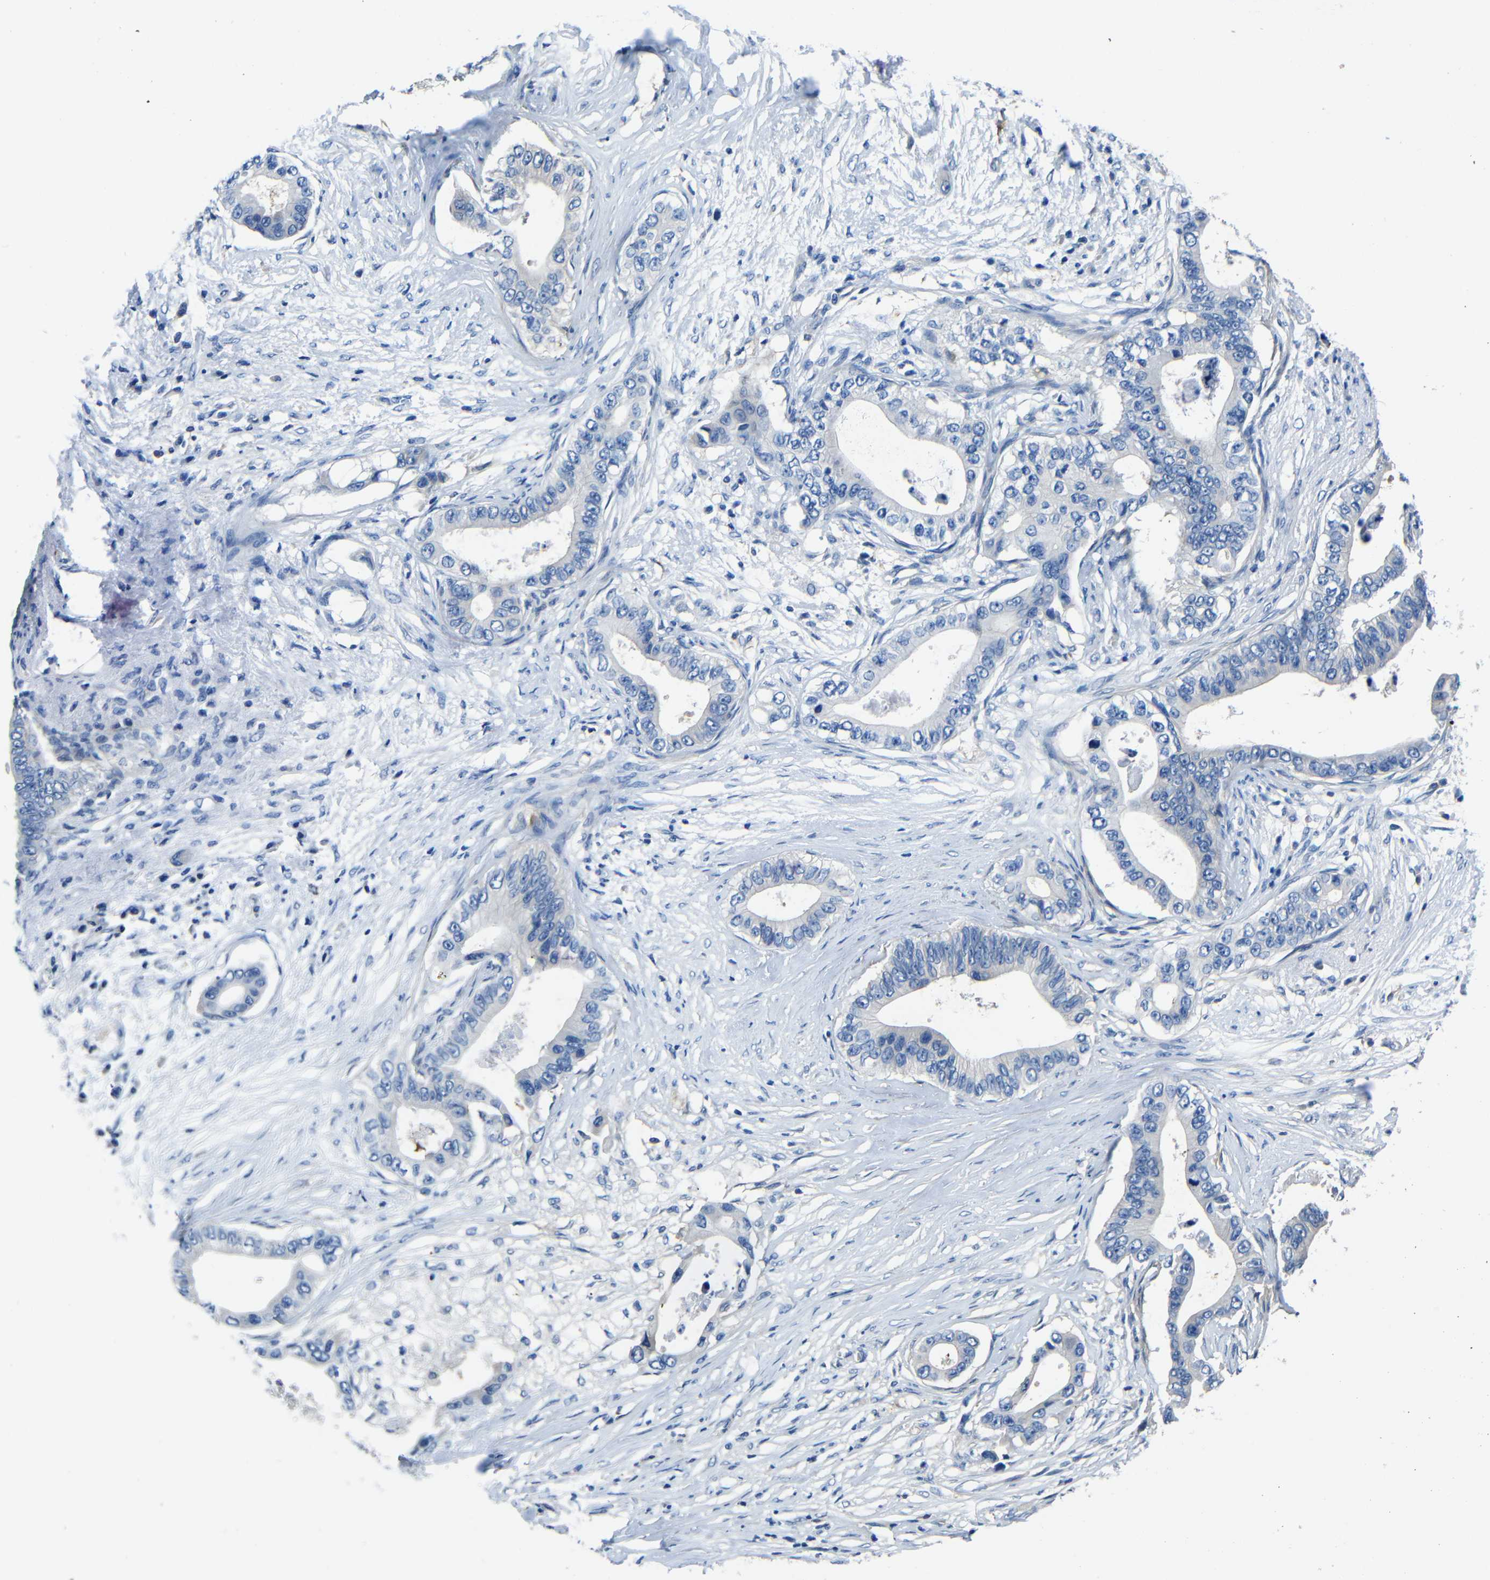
{"staining": {"intensity": "negative", "quantity": "none", "location": "none"}, "tissue": "pancreatic cancer", "cell_type": "Tumor cells", "image_type": "cancer", "snomed": [{"axis": "morphology", "description": "Adenocarcinoma, NOS"}, {"axis": "topography", "description": "Pancreas"}], "caption": "Immunohistochemical staining of human pancreatic adenocarcinoma exhibits no significant expression in tumor cells. (DAB (3,3'-diaminobenzidine) immunohistochemistry (IHC) visualized using brightfield microscopy, high magnification).", "gene": "GDI1", "patient": {"sex": "male", "age": 77}}